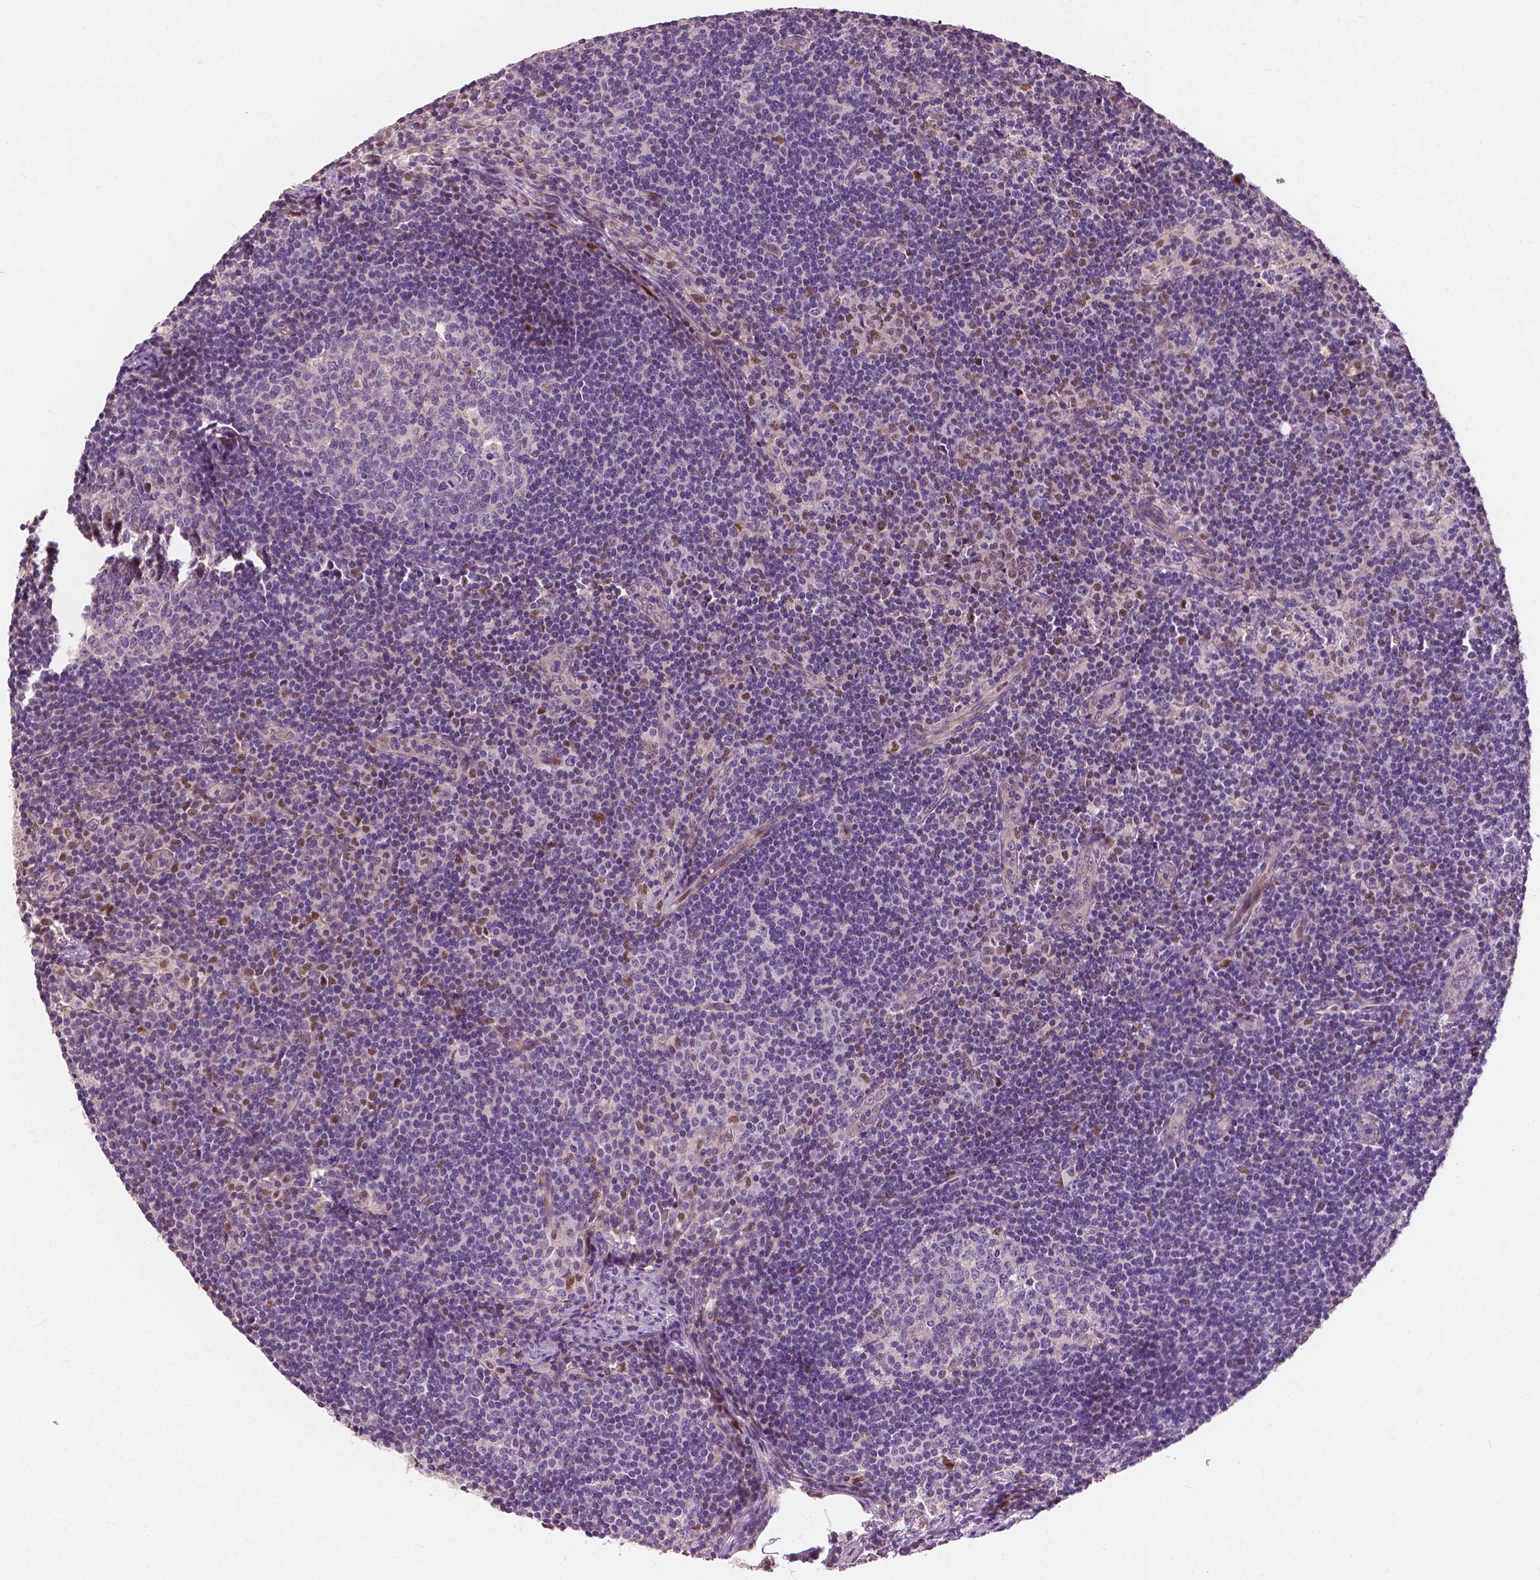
{"staining": {"intensity": "negative", "quantity": "none", "location": "none"}, "tissue": "lymph node", "cell_type": "Germinal center cells", "image_type": "normal", "snomed": [{"axis": "morphology", "description": "Normal tissue, NOS"}, {"axis": "topography", "description": "Lymph node"}], "caption": "Immunohistochemistry (IHC) micrograph of normal lymph node: lymph node stained with DAB (3,3'-diaminobenzidine) shows no significant protein staining in germinal center cells. (Immunohistochemistry, brightfield microscopy, high magnification).", "gene": "DUSP16", "patient": {"sex": "female", "age": 41}}